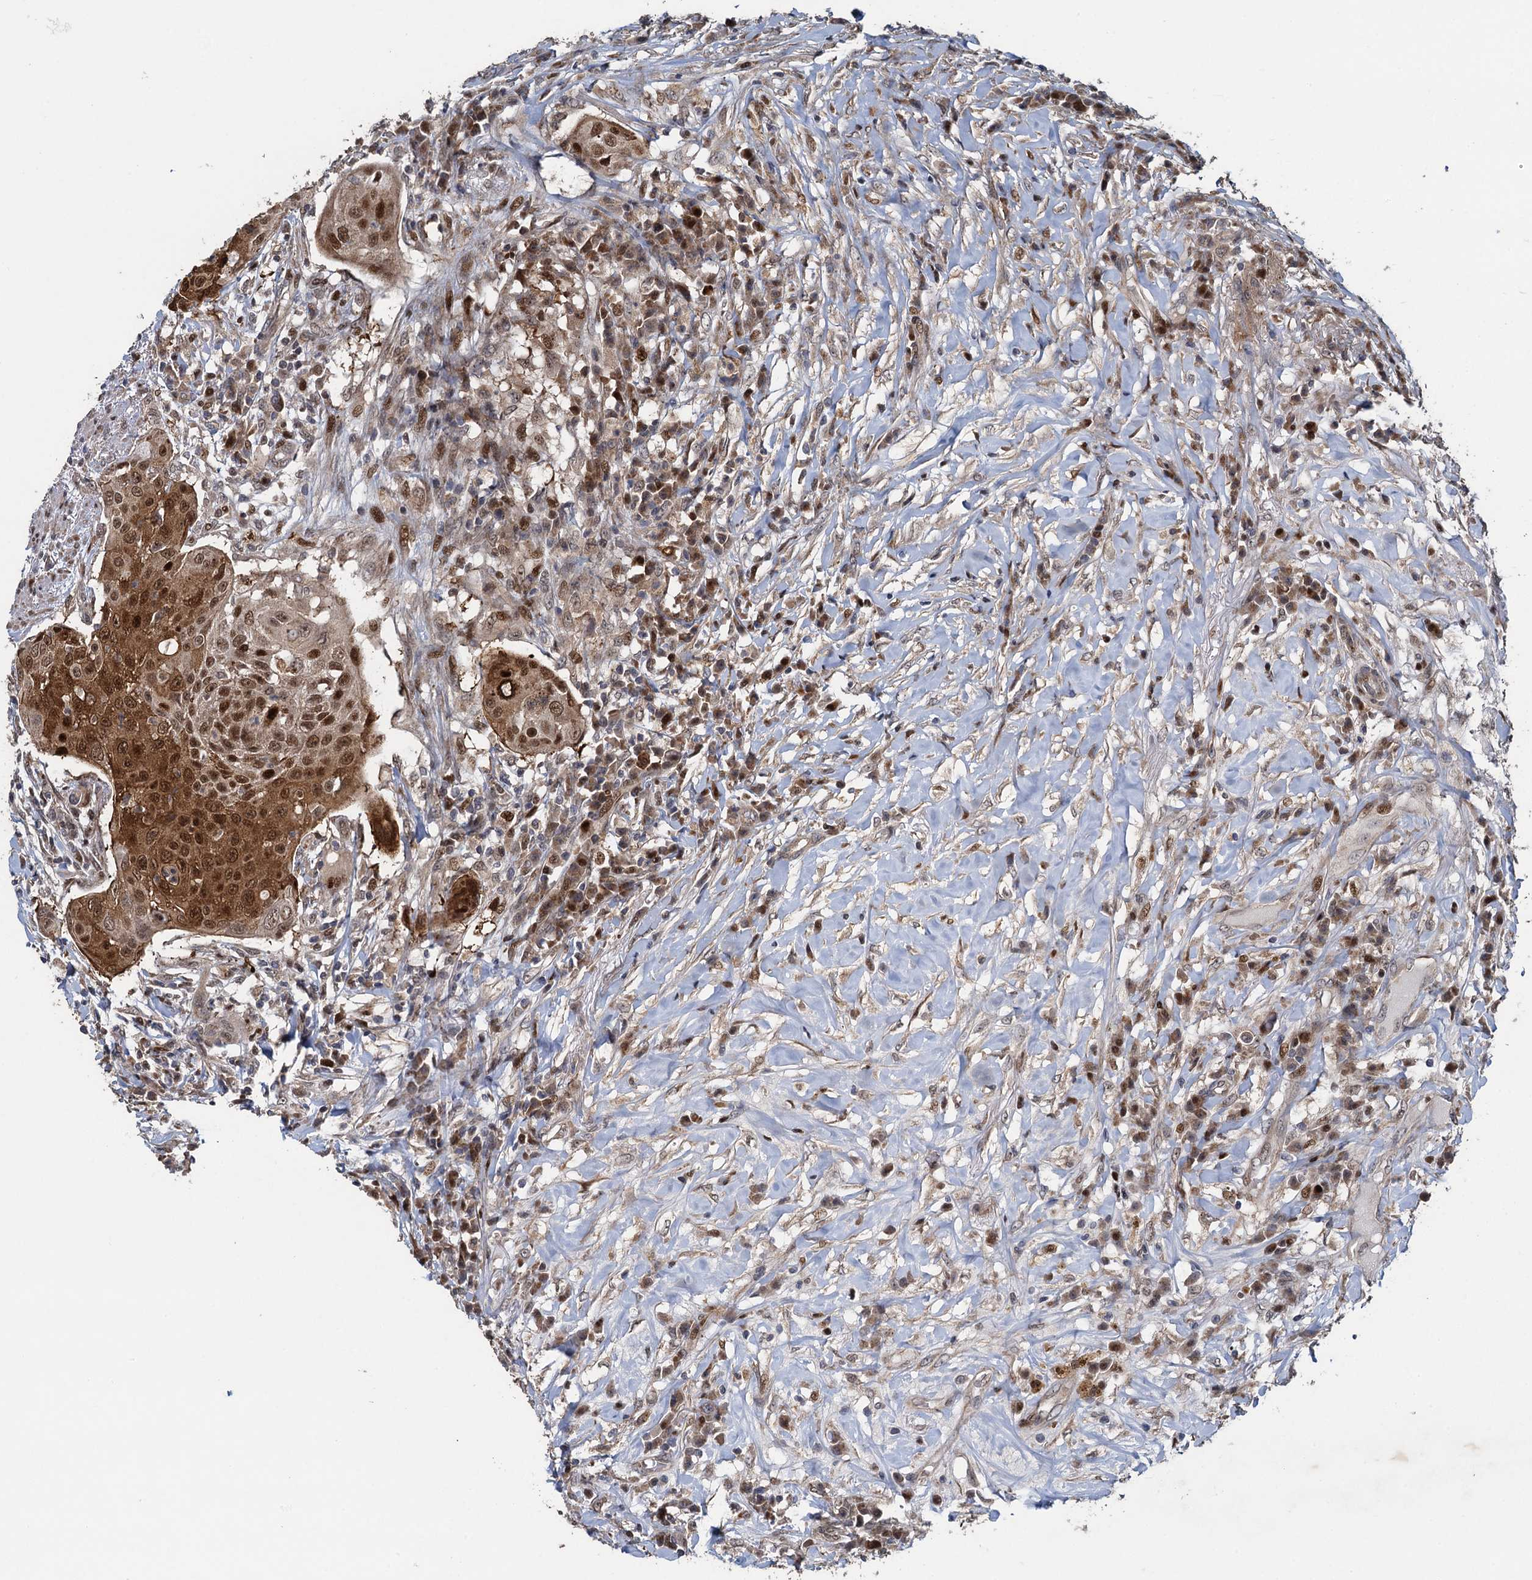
{"staining": {"intensity": "strong", "quantity": ">75%", "location": "cytoplasmic/membranous,nuclear"}, "tissue": "urothelial cancer", "cell_type": "Tumor cells", "image_type": "cancer", "snomed": [{"axis": "morphology", "description": "Urothelial carcinoma, High grade"}, {"axis": "topography", "description": "Urinary bladder"}], "caption": "IHC of high-grade urothelial carcinoma exhibits high levels of strong cytoplasmic/membranous and nuclear staining in about >75% of tumor cells.", "gene": "ATOSA", "patient": {"sex": "female", "age": 63}}